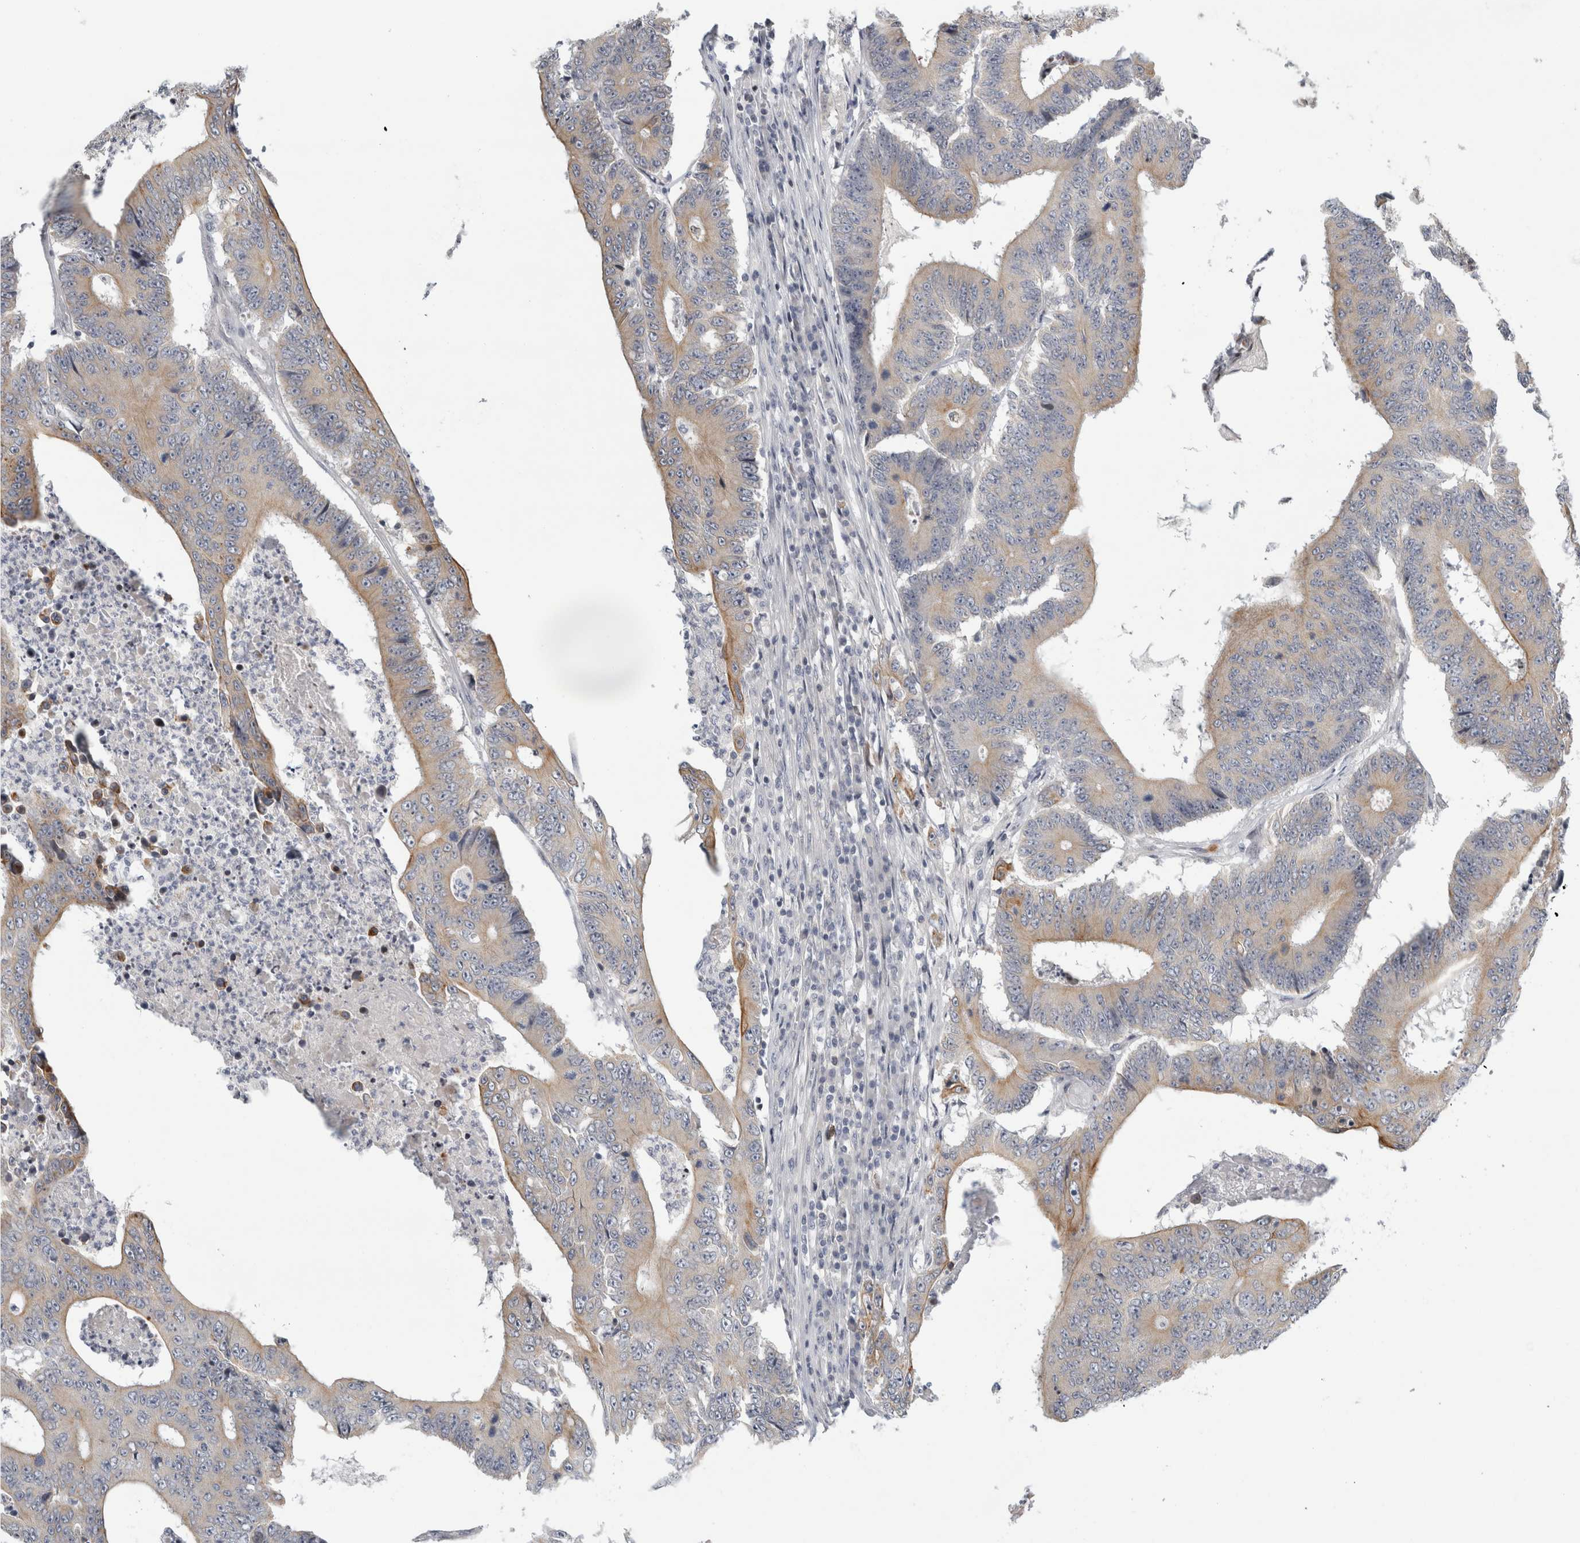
{"staining": {"intensity": "weak", "quantity": "25%-75%", "location": "cytoplasmic/membranous"}, "tissue": "colorectal cancer", "cell_type": "Tumor cells", "image_type": "cancer", "snomed": [{"axis": "morphology", "description": "Adenocarcinoma, NOS"}, {"axis": "topography", "description": "Colon"}], "caption": "High-magnification brightfield microscopy of adenocarcinoma (colorectal) stained with DAB (brown) and counterstained with hematoxylin (blue). tumor cells exhibit weak cytoplasmic/membranous staining is present in approximately25%-75% of cells.", "gene": "UTP25", "patient": {"sex": "male", "age": 83}}